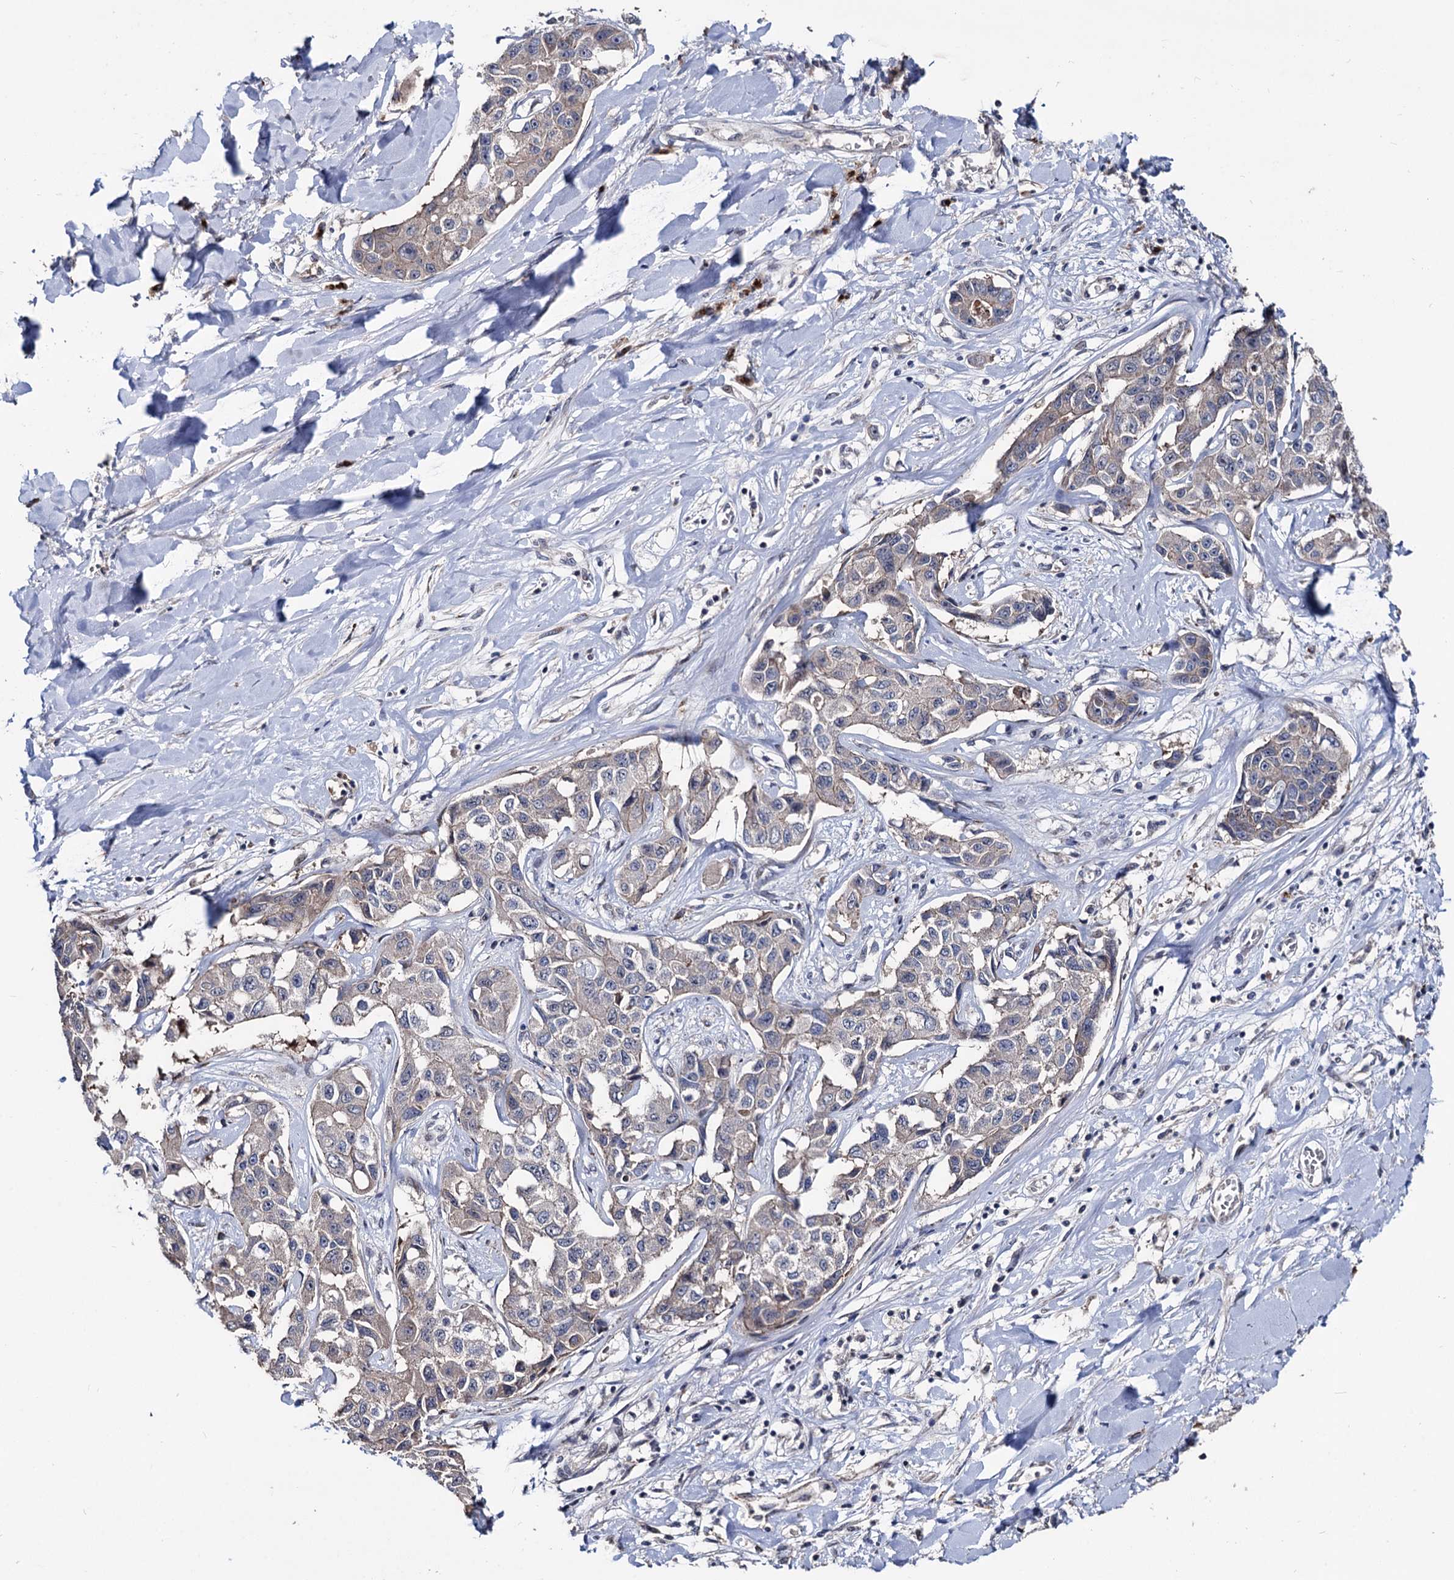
{"staining": {"intensity": "negative", "quantity": "none", "location": "none"}, "tissue": "liver cancer", "cell_type": "Tumor cells", "image_type": "cancer", "snomed": [{"axis": "morphology", "description": "Cholangiocarcinoma"}, {"axis": "topography", "description": "Liver"}], "caption": "This is an immunohistochemistry (IHC) micrograph of human liver cholangiocarcinoma. There is no expression in tumor cells.", "gene": "SMAGP", "patient": {"sex": "male", "age": 59}}